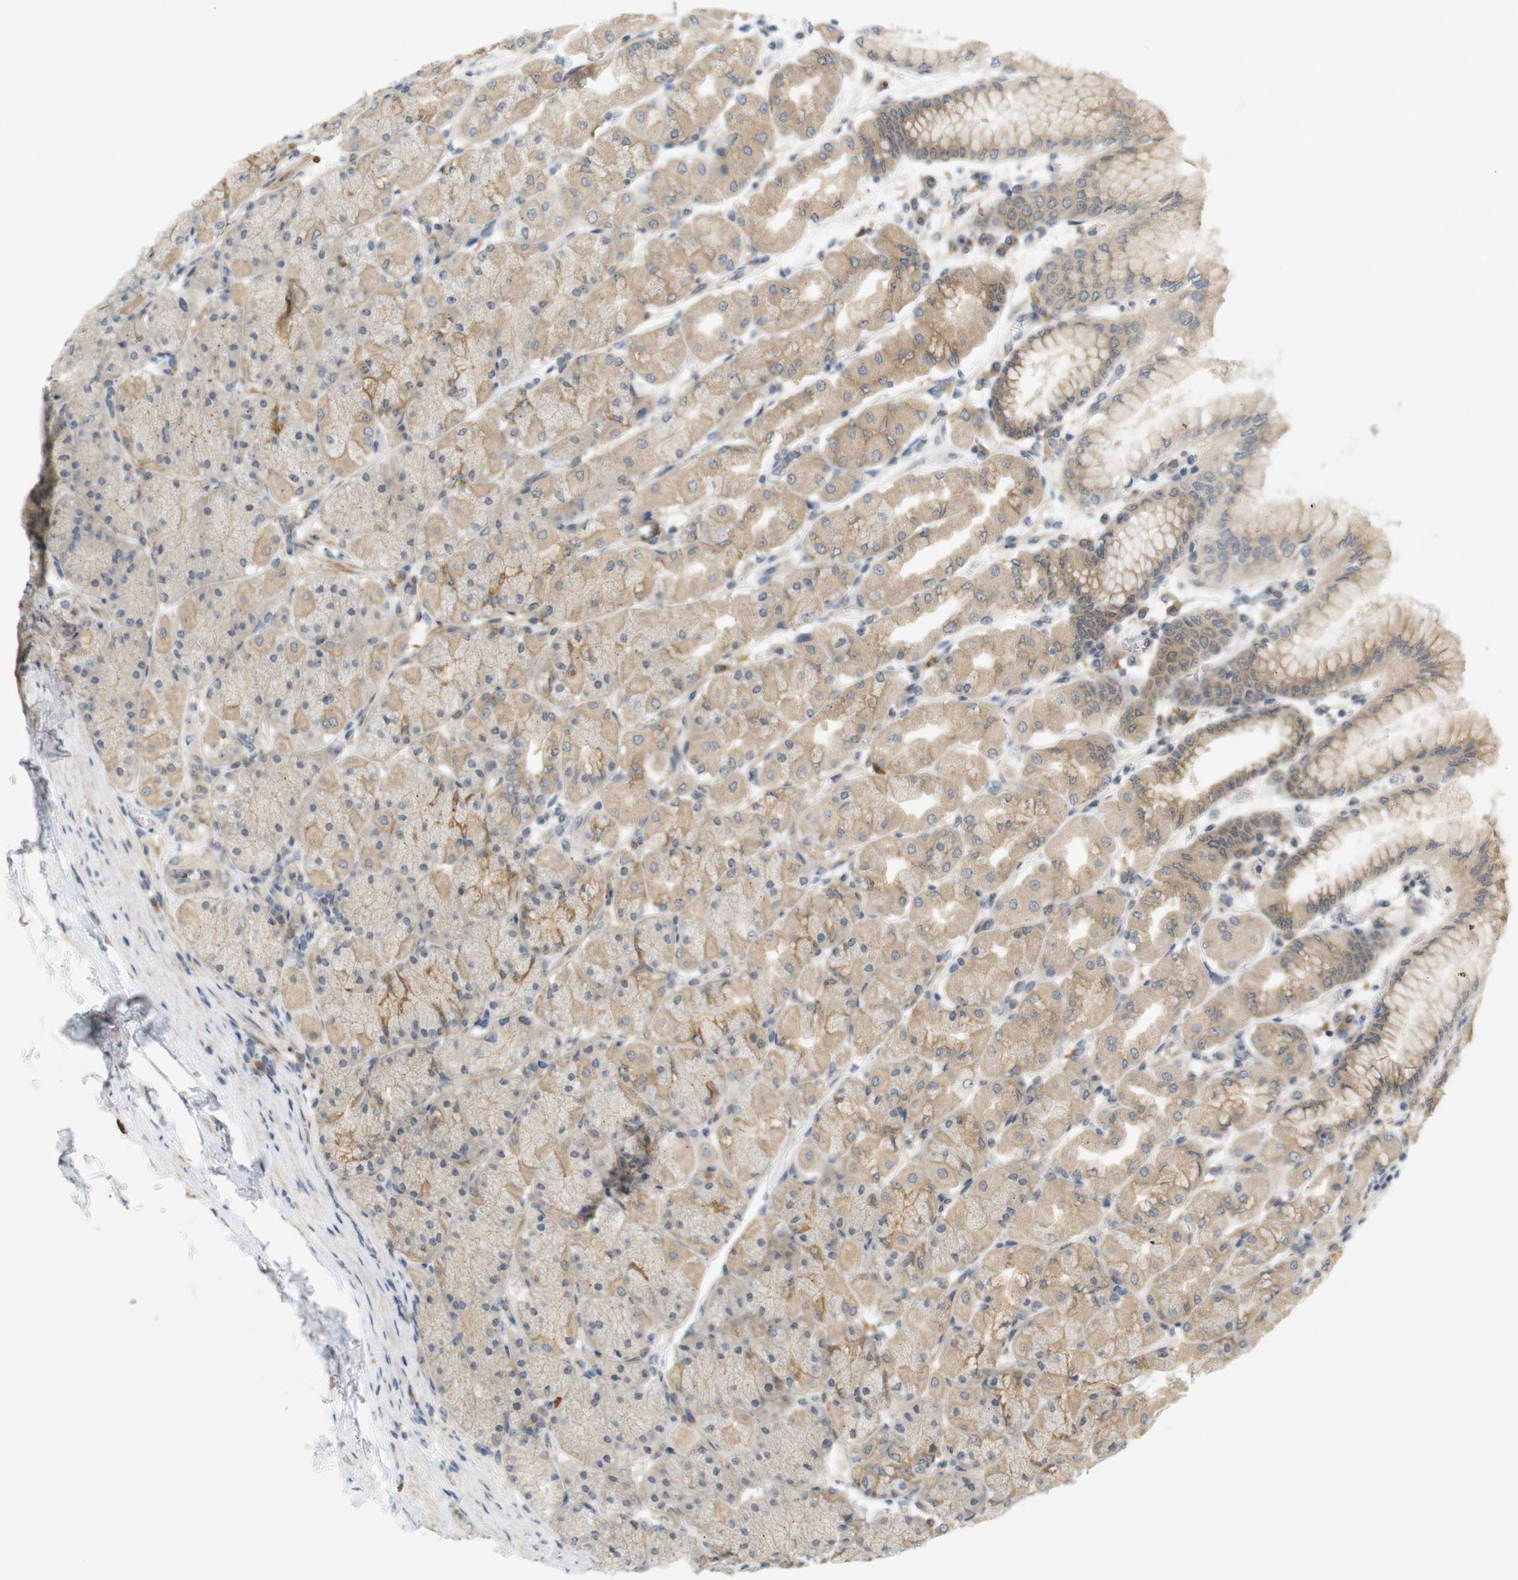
{"staining": {"intensity": "moderate", "quantity": ">75%", "location": "cytoplasmic/membranous"}, "tissue": "stomach", "cell_type": "Glandular cells", "image_type": "normal", "snomed": [{"axis": "morphology", "description": "Normal tissue, NOS"}, {"axis": "topography", "description": "Stomach, upper"}], "caption": "Immunohistochemistry micrograph of unremarkable stomach: stomach stained using immunohistochemistry (IHC) displays medium levels of moderate protein expression localized specifically in the cytoplasmic/membranous of glandular cells, appearing as a cytoplasmic/membranous brown color.", "gene": "SOCS6", "patient": {"sex": "female", "age": 56}}